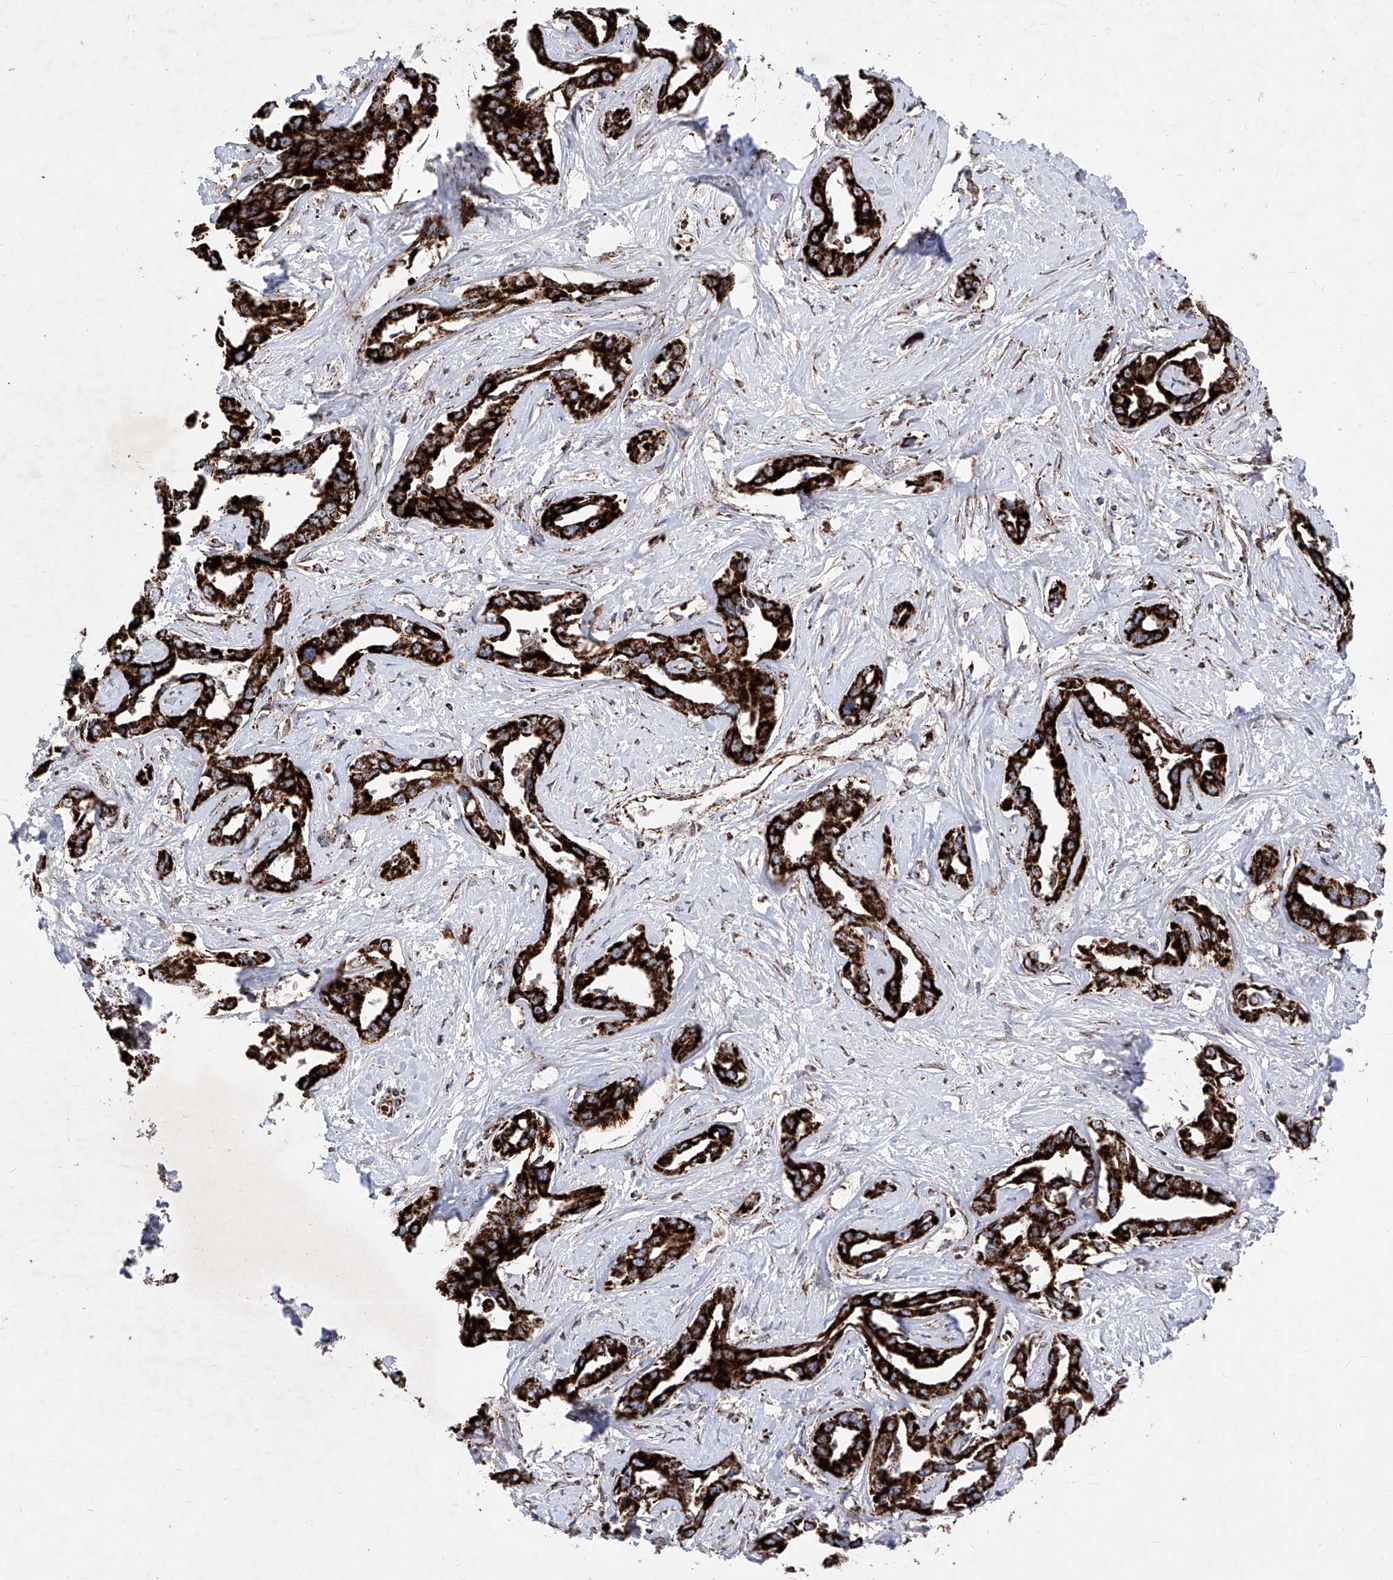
{"staining": {"intensity": "strong", "quantity": ">75%", "location": "cytoplasmic/membranous"}, "tissue": "liver cancer", "cell_type": "Tumor cells", "image_type": "cancer", "snomed": [{"axis": "morphology", "description": "Cholangiocarcinoma"}, {"axis": "topography", "description": "Liver"}], "caption": "IHC of liver cholangiocarcinoma reveals high levels of strong cytoplasmic/membranous staining in about >75% of tumor cells.", "gene": "SEMA6A", "patient": {"sex": "male", "age": 59}}